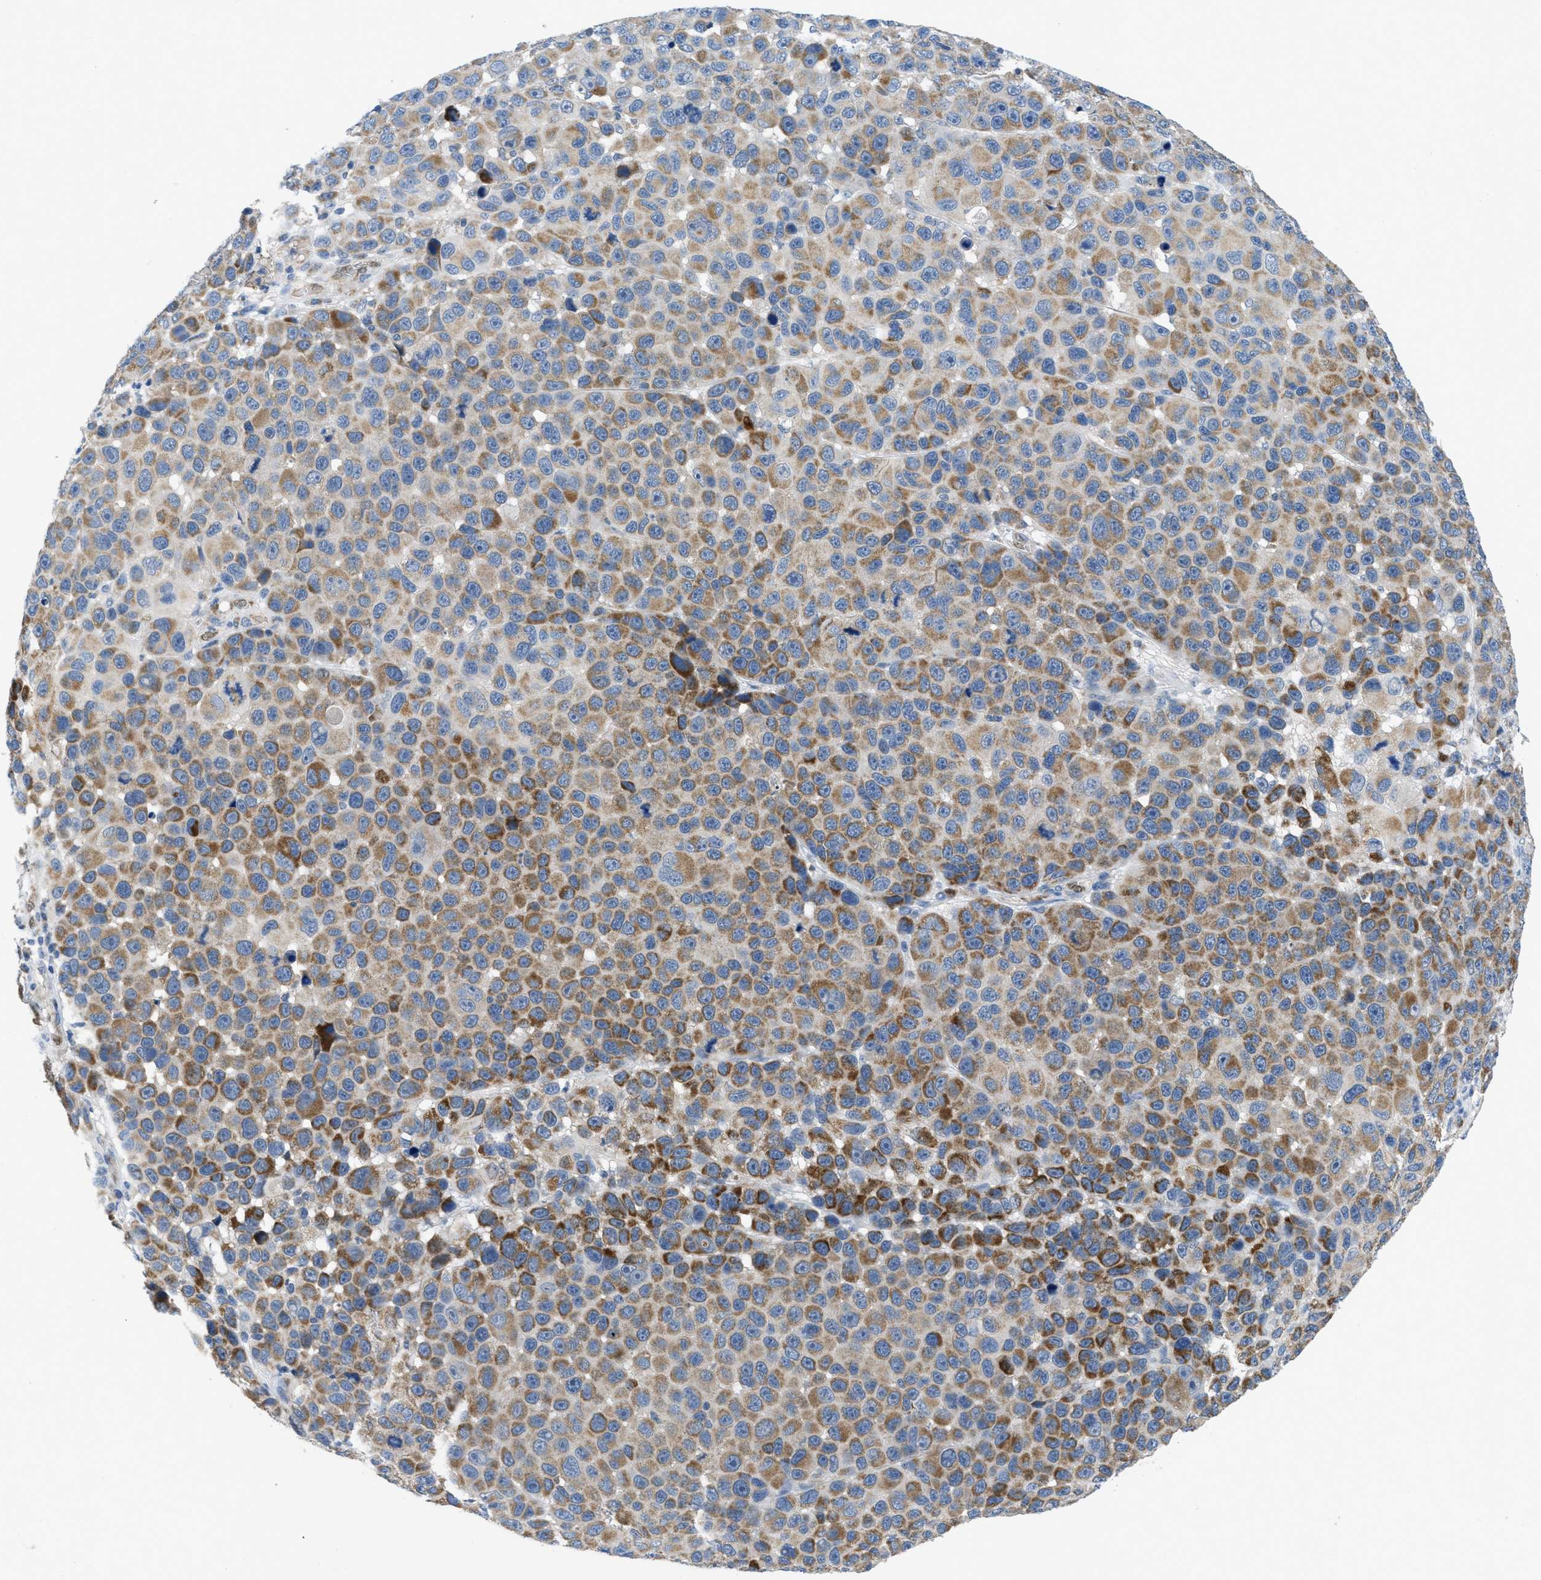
{"staining": {"intensity": "moderate", "quantity": ">75%", "location": "cytoplasmic/membranous"}, "tissue": "melanoma", "cell_type": "Tumor cells", "image_type": "cancer", "snomed": [{"axis": "morphology", "description": "Malignant melanoma, NOS"}, {"axis": "topography", "description": "Skin"}], "caption": "An IHC photomicrograph of neoplastic tissue is shown. Protein staining in brown labels moderate cytoplasmic/membranous positivity in malignant melanoma within tumor cells.", "gene": "PNKD", "patient": {"sex": "male", "age": 53}}